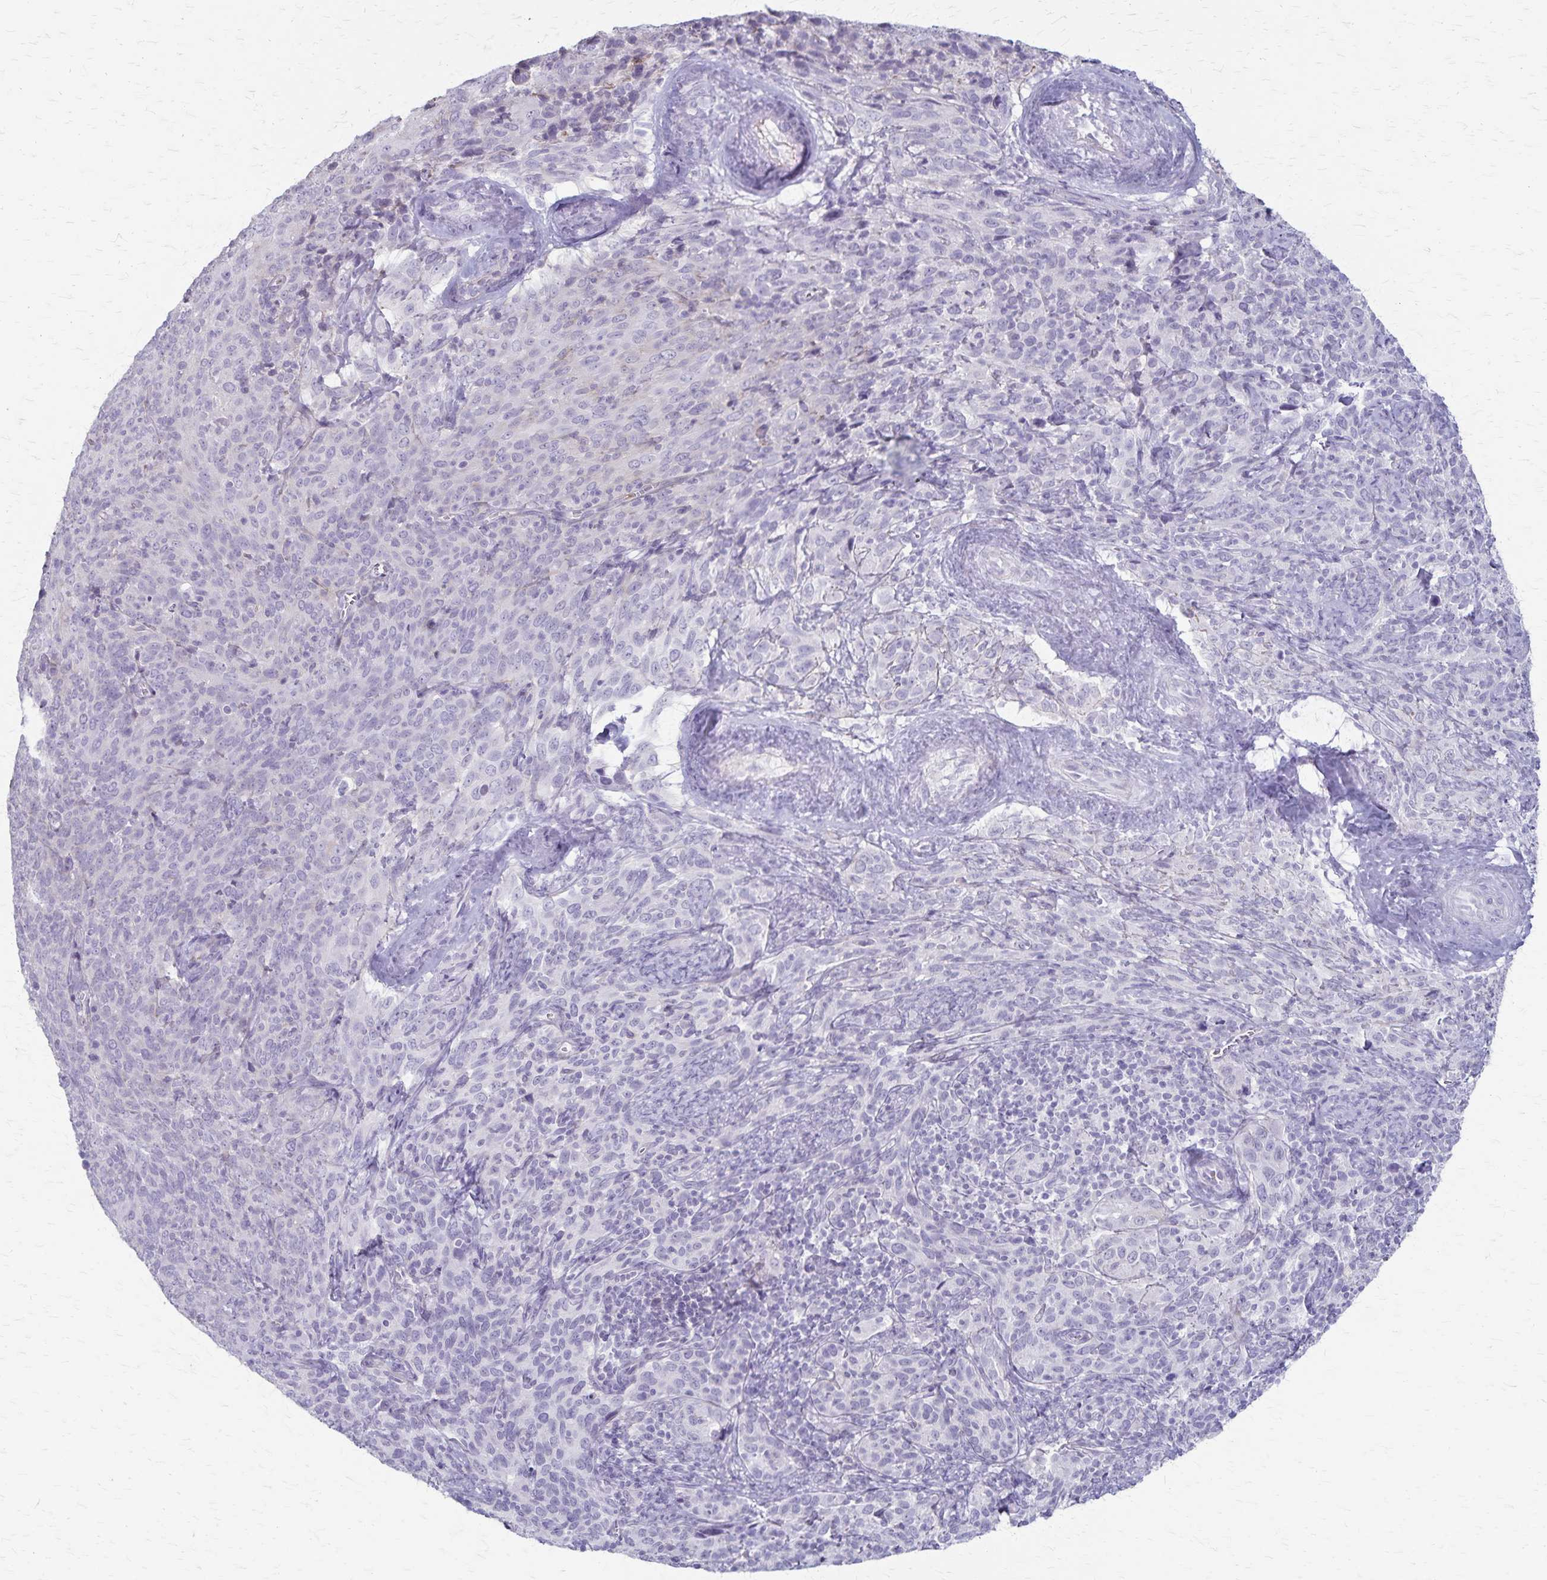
{"staining": {"intensity": "negative", "quantity": "none", "location": "none"}, "tissue": "cervical cancer", "cell_type": "Tumor cells", "image_type": "cancer", "snomed": [{"axis": "morphology", "description": "Squamous cell carcinoma, NOS"}, {"axis": "topography", "description": "Cervix"}], "caption": "Immunohistochemistry (IHC) micrograph of neoplastic tissue: human cervical squamous cell carcinoma stained with DAB (3,3'-diaminobenzidine) demonstrates no significant protein expression in tumor cells. (Stains: DAB (3,3'-diaminobenzidine) IHC with hematoxylin counter stain, Microscopy: brightfield microscopy at high magnification).", "gene": "RASL10B", "patient": {"sex": "female", "age": 51}}